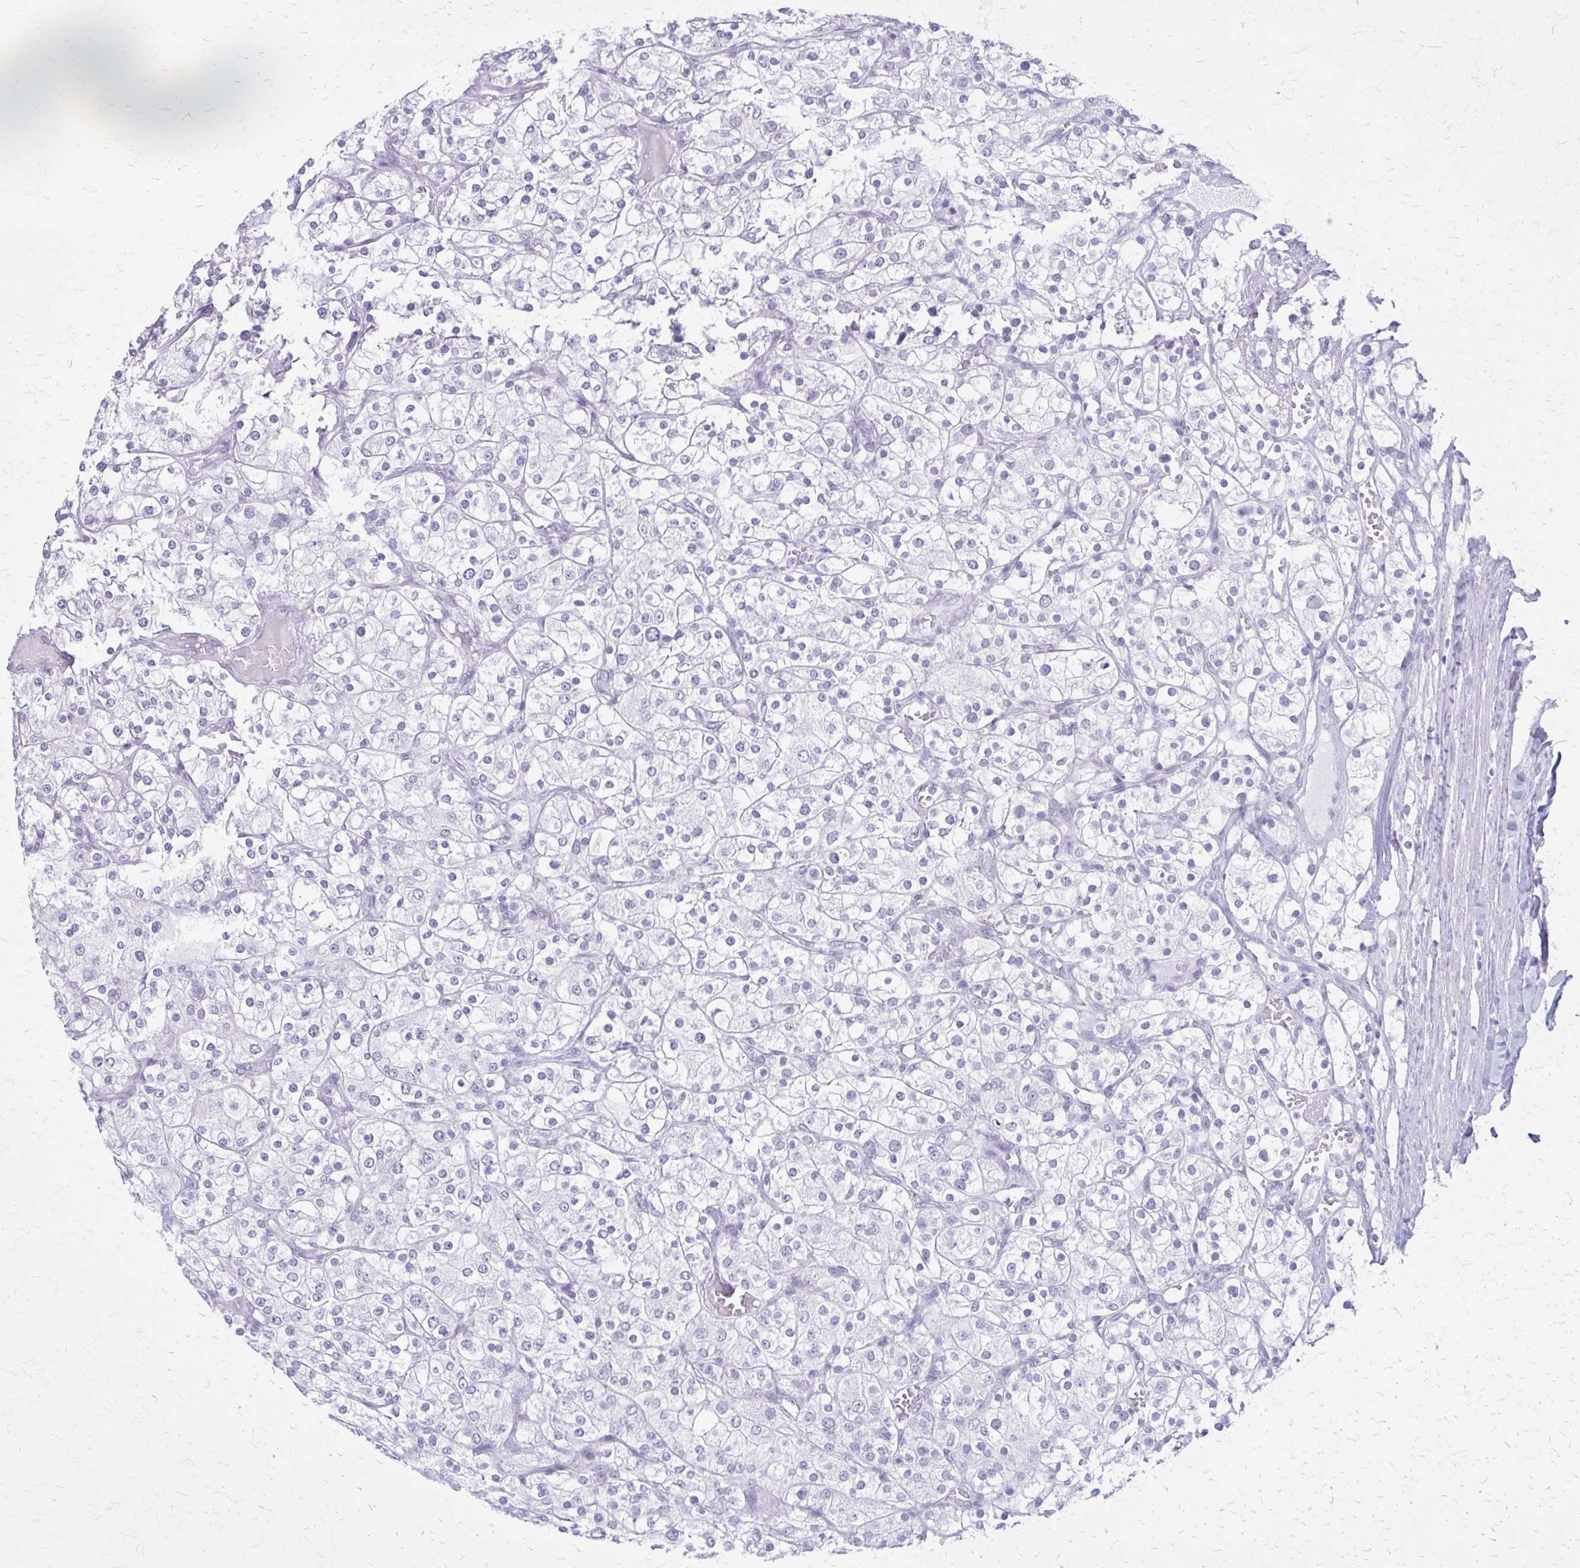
{"staining": {"intensity": "negative", "quantity": "none", "location": "none"}, "tissue": "renal cancer", "cell_type": "Tumor cells", "image_type": "cancer", "snomed": [{"axis": "morphology", "description": "Adenocarcinoma, NOS"}, {"axis": "topography", "description": "Kidney"}], "caption": "DAB immunohistochemical staining of renal adenocarcinoma exhibits no significant positivity in tumor cells.", "gene": "GAD1", "patient": {"sex": "male", "age": 80}}